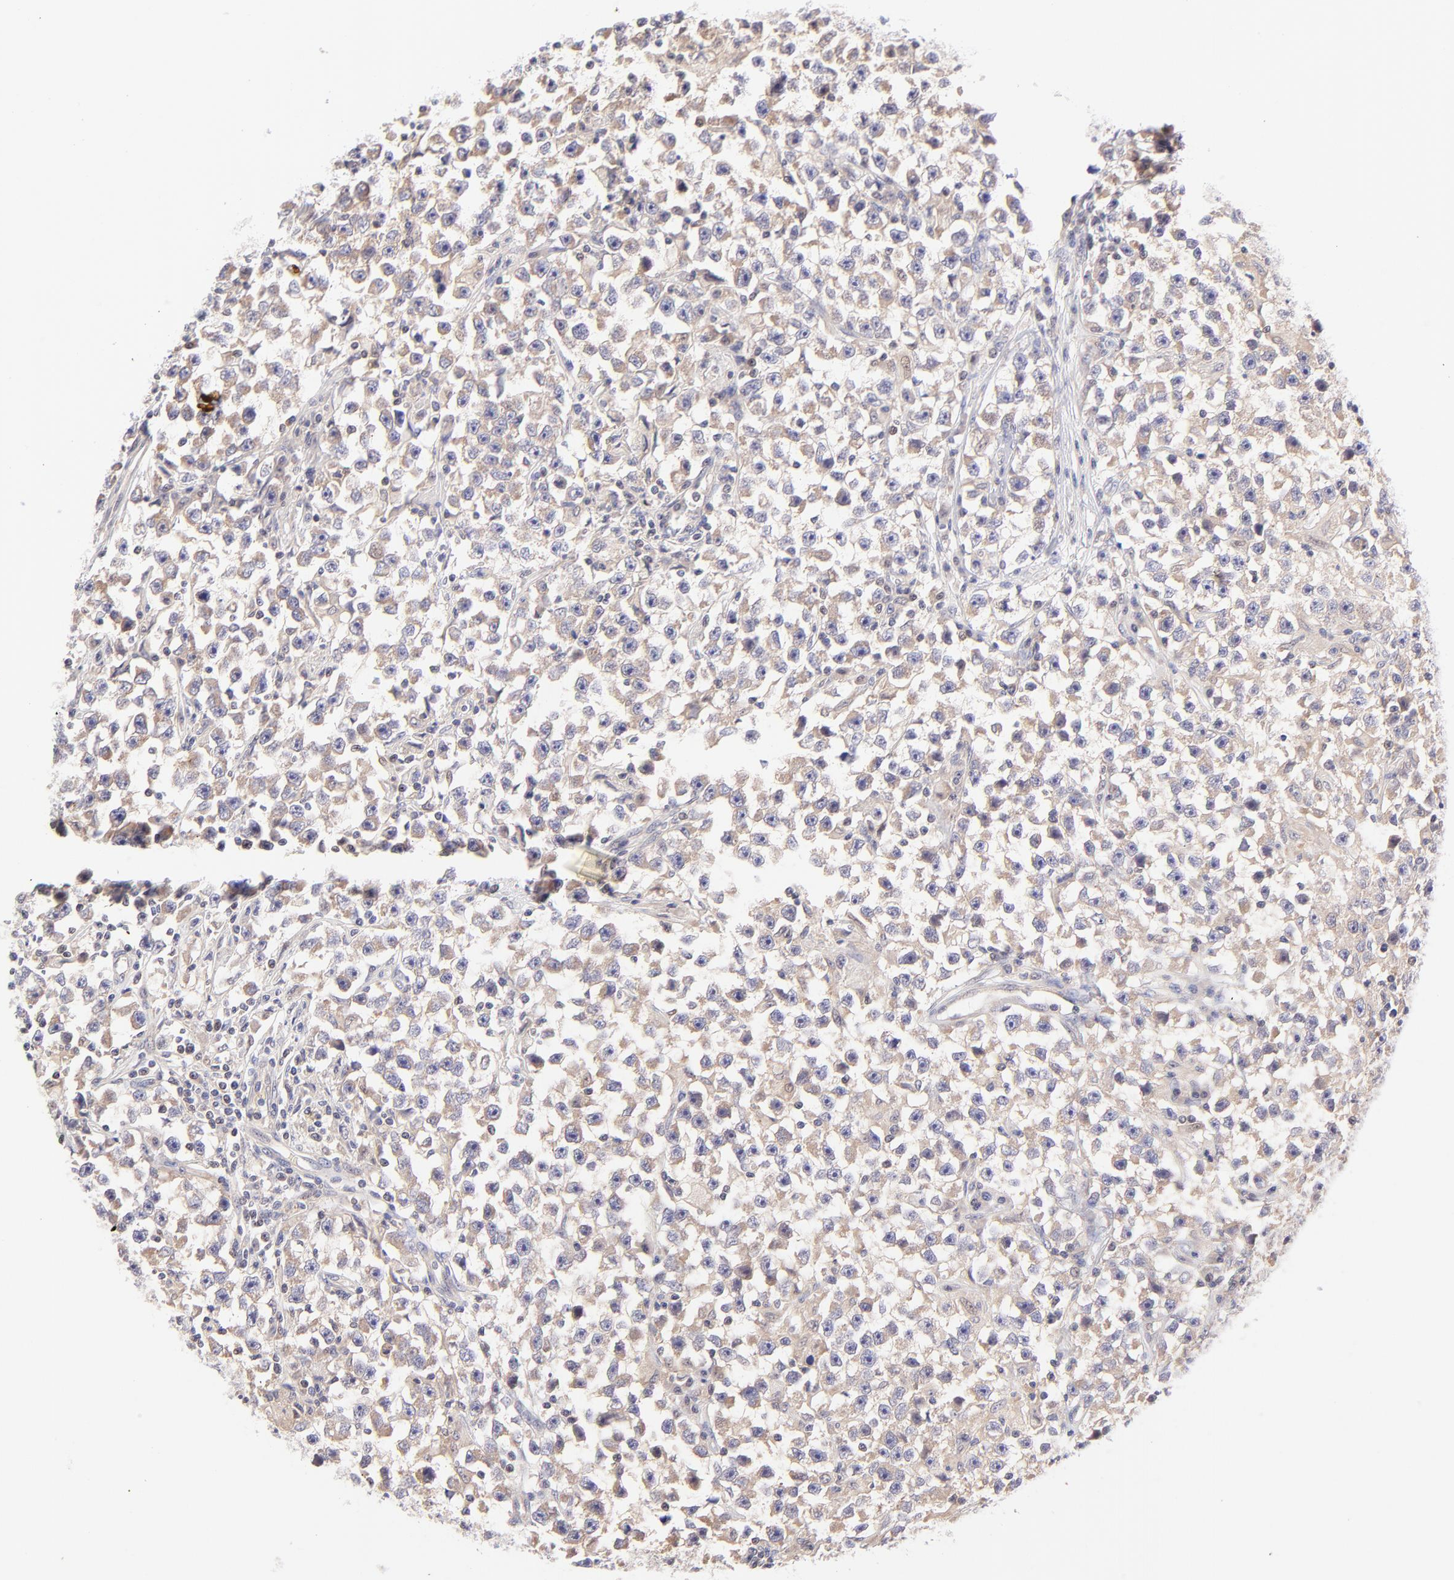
{"staining": {"intensity": "weak", "quantity": ">75%", "location": "cytoplasmic/membranous"}, "tissue": "testis cancer", "cell_type": "Tumor cells", "image_type": "cancer", "snomed": [{"axis": "morphology", "description": "Seminoma, NOS"}, {"axis": "topography", "description": "Testis"}], "caption": "Brown immunohistochemical staining in human testis seminoma exhibits weak cytoplasmic/membranous staining in about >75% of tumor cells. Nuclei are stained in blue.", "gene": "PBDC1", "patient": {"sex": "male", "age": 33}}